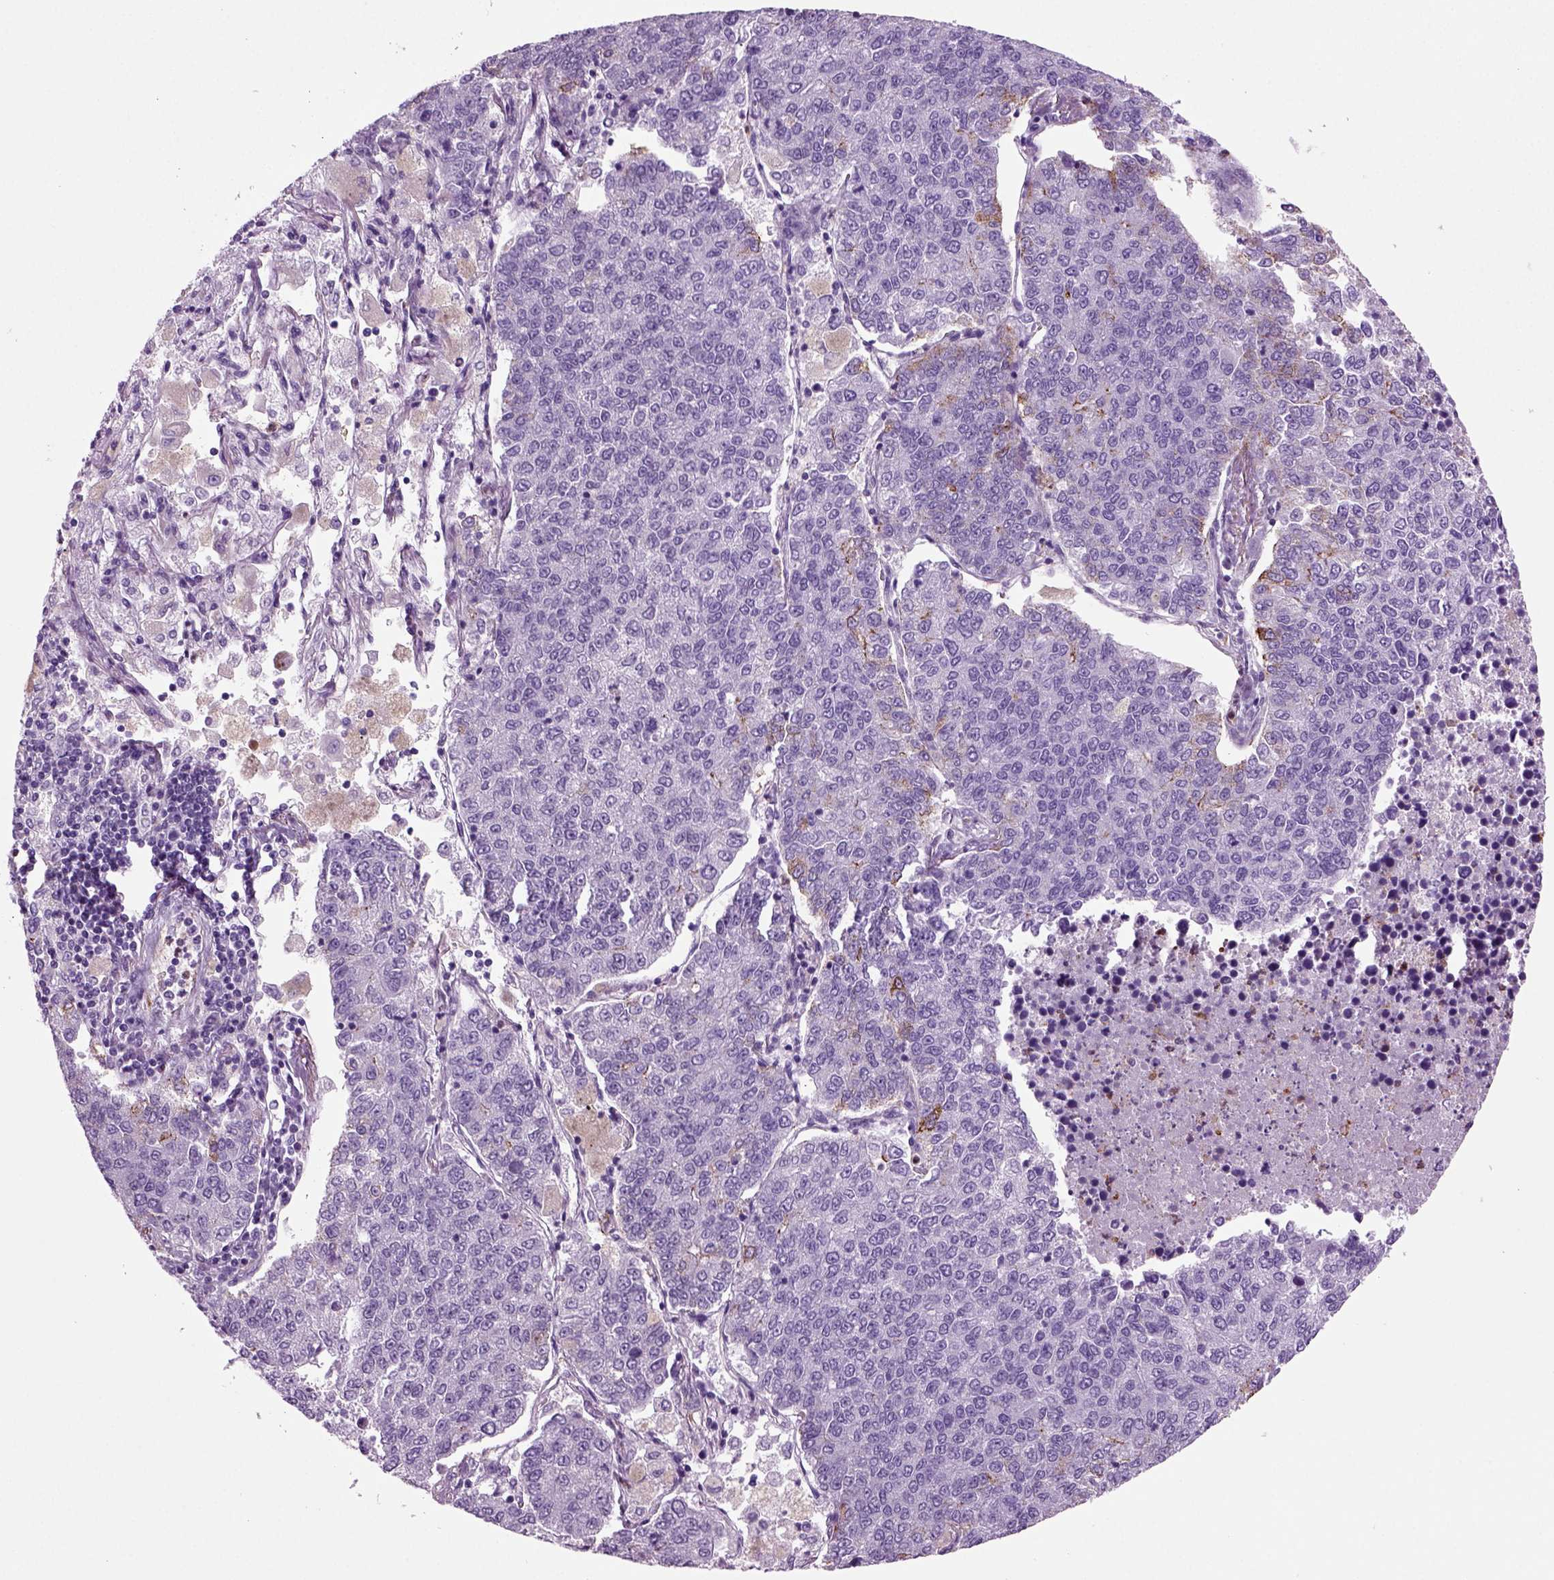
{"staining": {"intensity": "negative", "quantity": "none", "location": "none"}, "tissue": "lung cancer", "cell_type": "Tumor cells", "image_type": "cancer", "snomed": [{"axis": "morphology", "description": "Adenocarcinoma, NOS"}, {"axis": "topography", "description": "Lung"}], "caption": "This is an IHC image of lung cancer. There is no positivity in tumor cells.", "gene": "ACER3", "patient": {"sex": "male", "age": 49}}